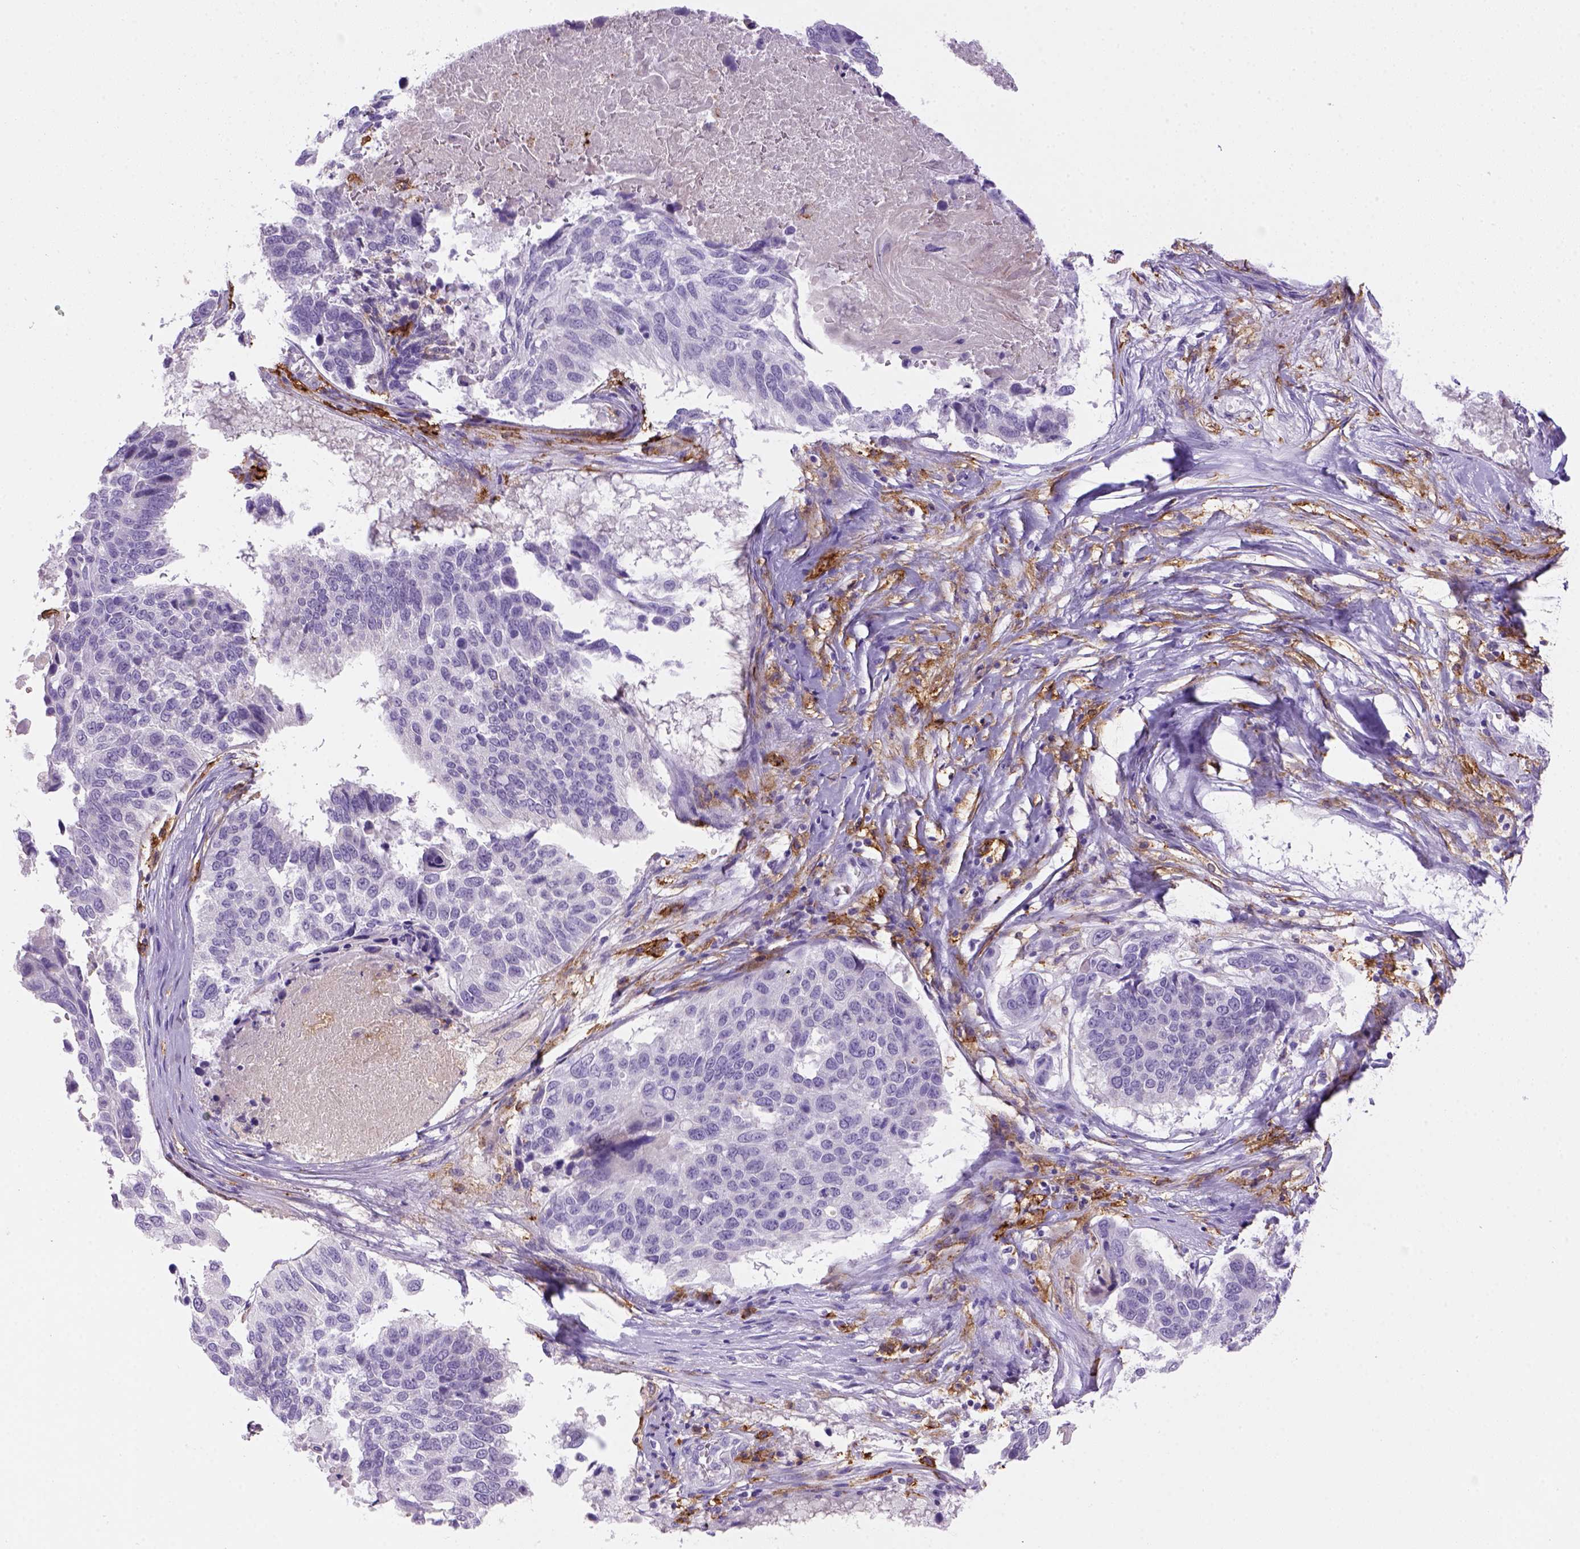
{"staining": {"intensity": "negative", "quantity": "none", "location": "none"}, "tissue": "lung cancer", "cell_type": "Tumor cells", "image_type": "cancer", "snomed": [{"axis": "morphology", "description": "Squamous cell carcinoma, NOS"}, {"axis": "topography", "description": "Lung"}], "caption": "An image of lung cancer stained for a protein displays no brown staining in tumor cells. The staining is performed using DAB (3,3'-diaminobenzidine) brown chromogen with nuclei counter-stained in using hematoxylin.", "gene": "CD14", "patient": {"sex": "male", "age": 73}}